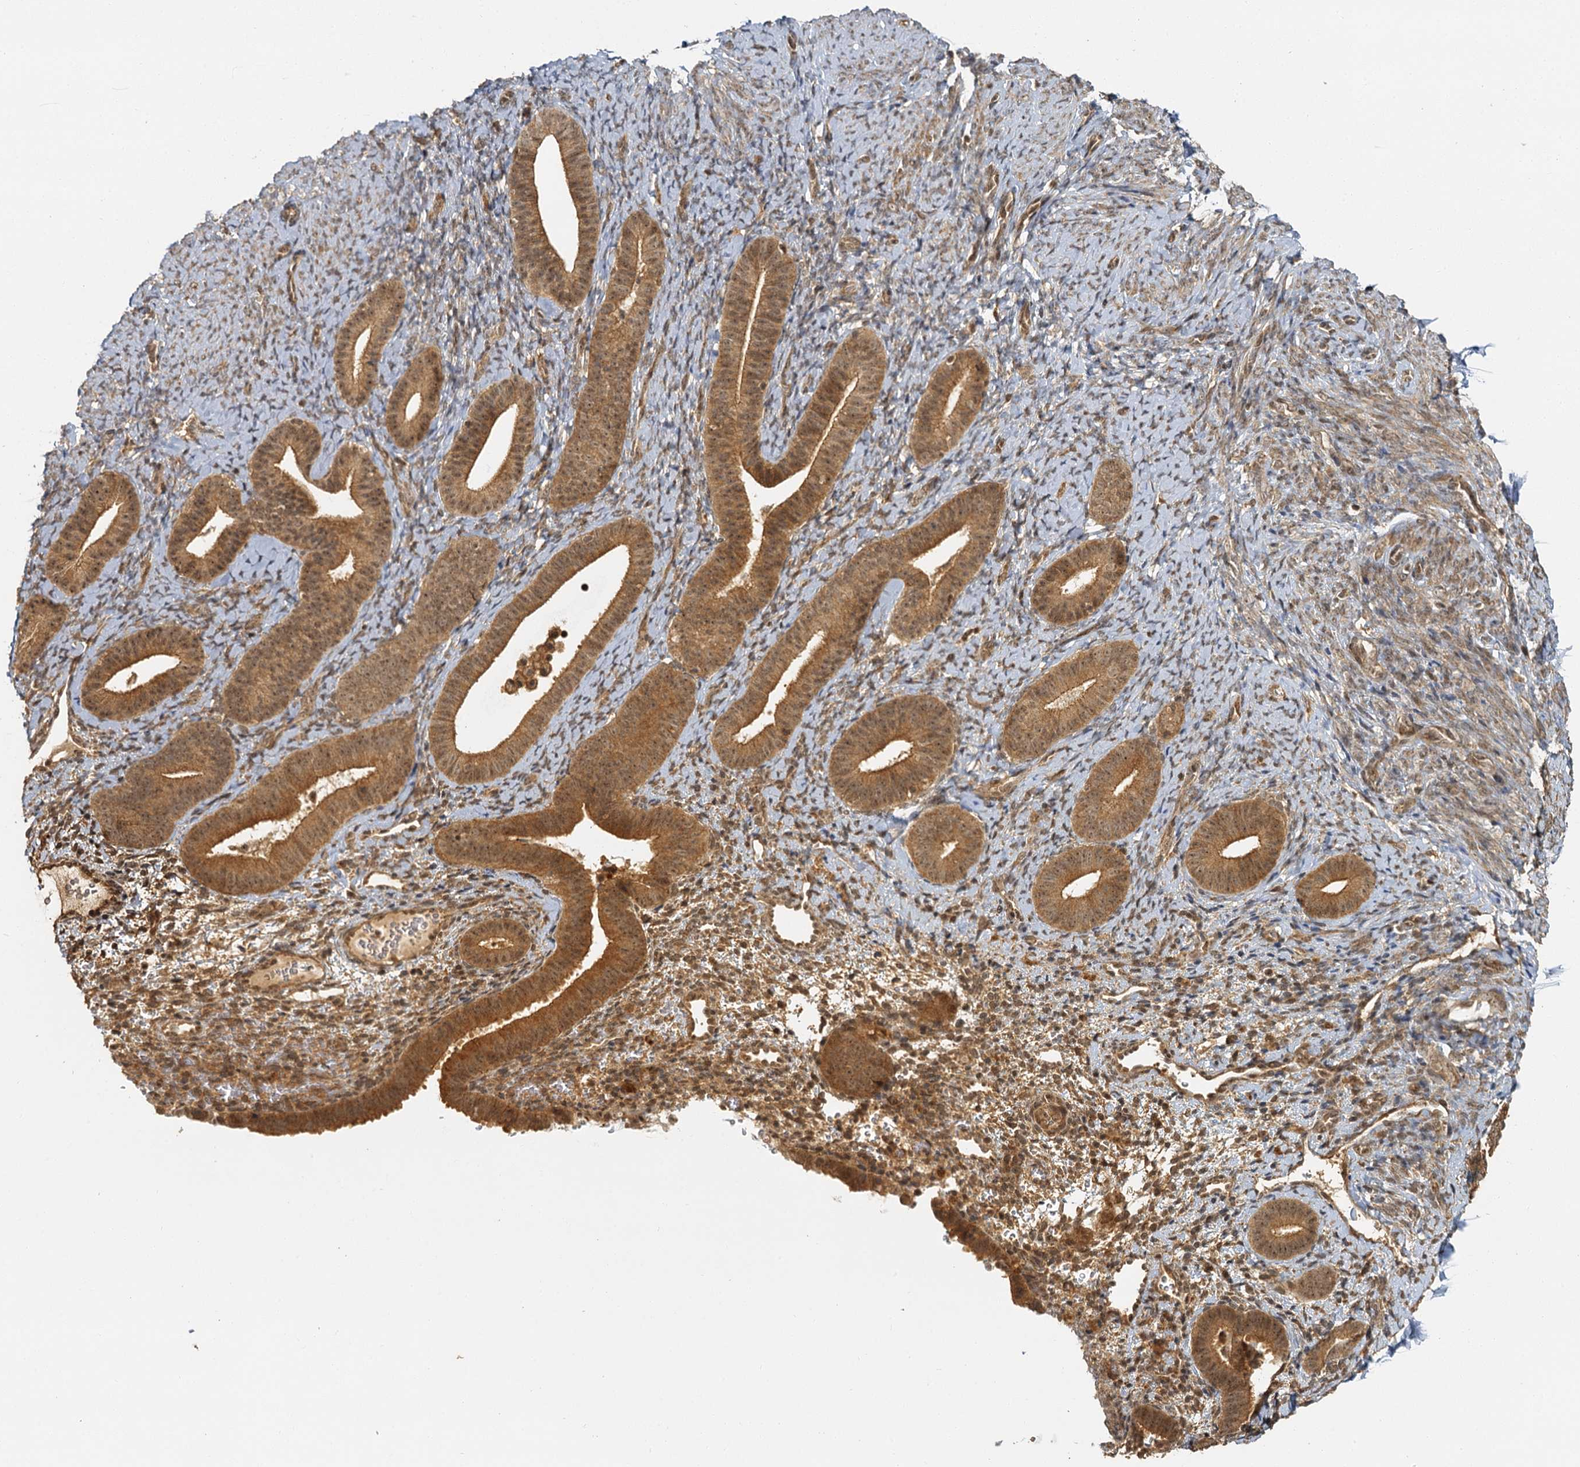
{"staining": {"intensity": "moderate", "quantity": "25%-75%", "location": "cytoplasmic/membranous,nuclear"}, "tissue": "endometrium", "cell_type": "Cells in endometrial stroma", "image_type": "normal", "snomed": [{"axis": "morphology", "description": "Normal tissue, NOS"}, {"axis": "topography", "description": "Endometrium"}], "caption": "Endometrium stained for a protein (brown) reveals moderate cytoplasmic/membranous,nuclear positive staining in approximately 25%-75% of cells in endometrial stroma.", "gene": "ZNF549", "patient": {"sex": "female", "age": 65}}